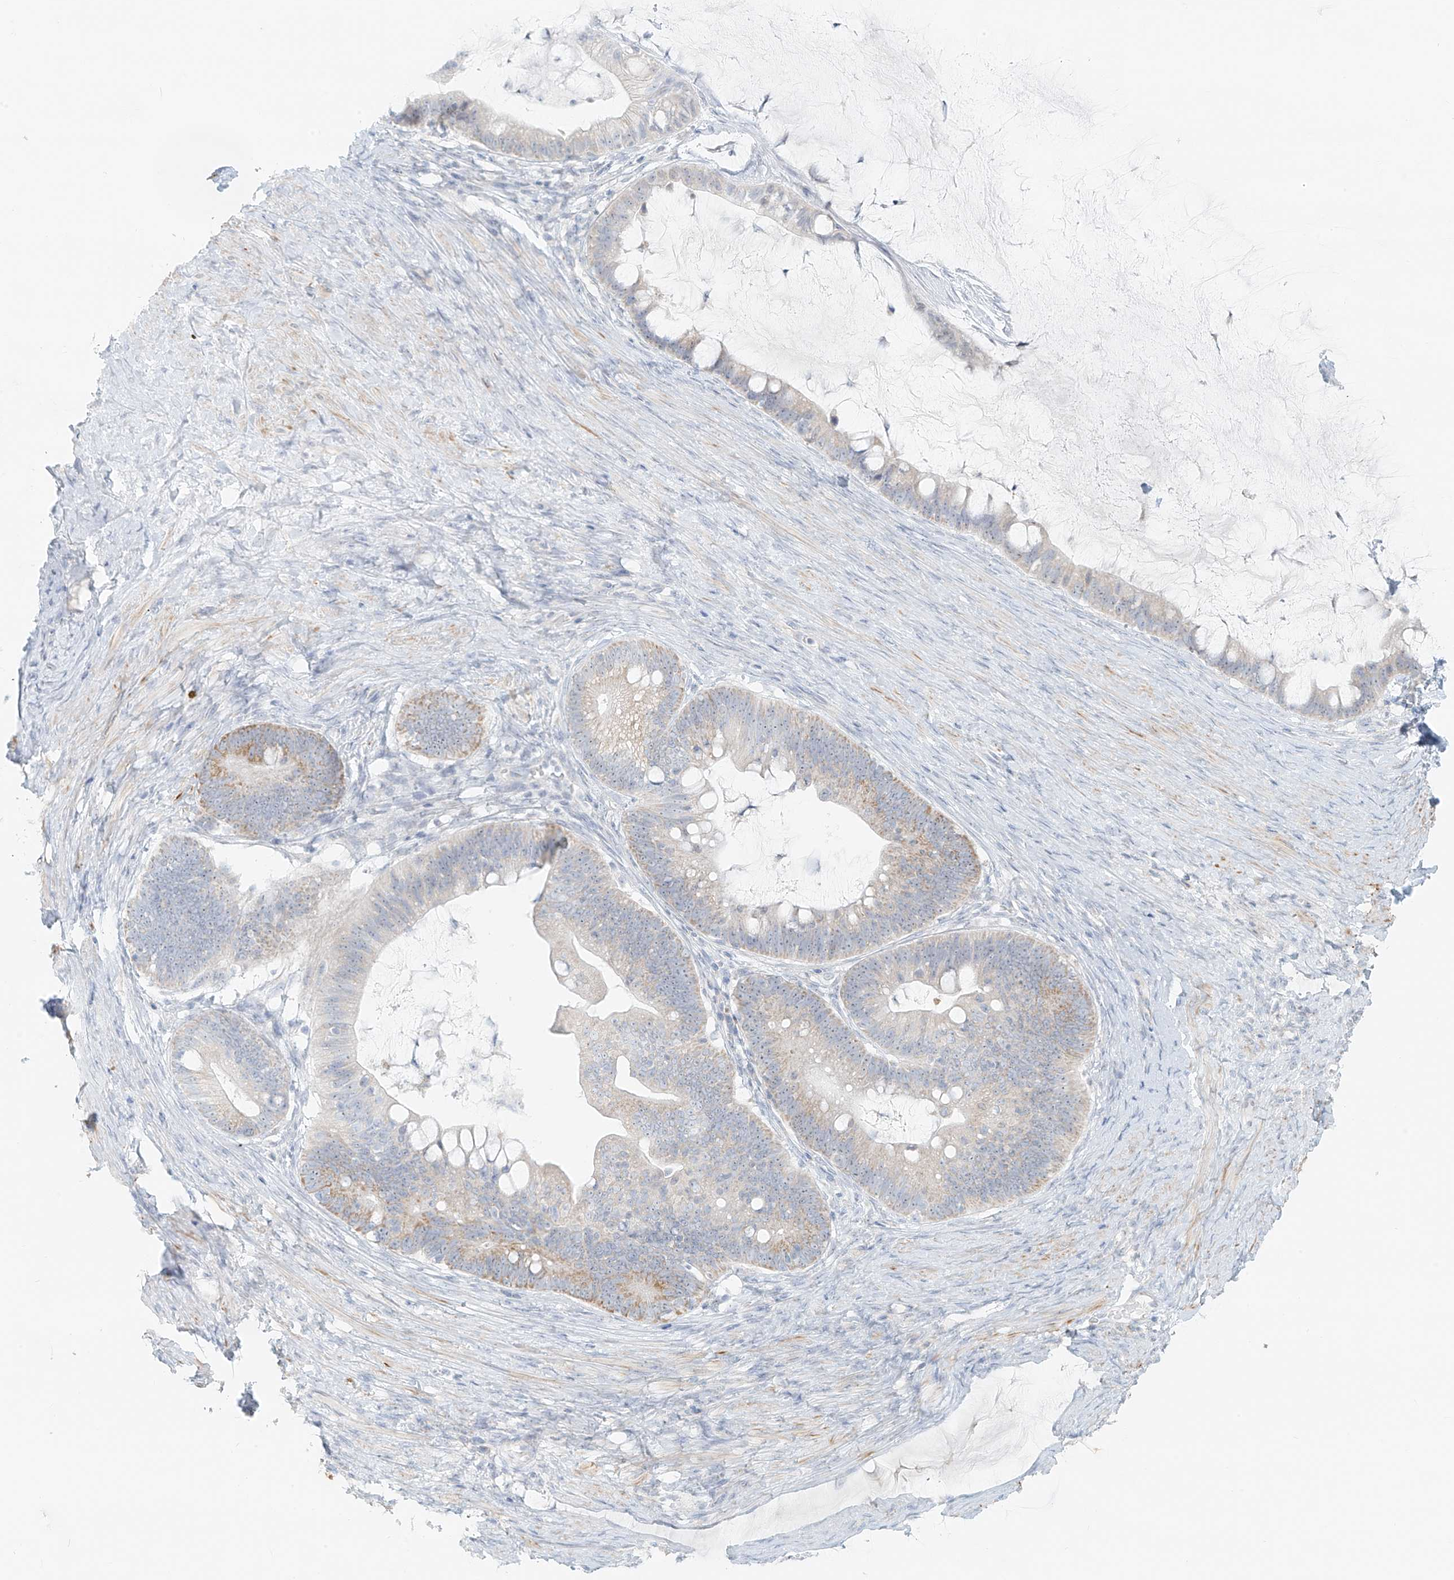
{"staining": {"intensity": "weak", "quantity": "<25%", "location": "cytoplasmic/membranous"}, "tissue": "ovarian cancer", "cell_type": "Tumor cells", "image_type": "cancer", "snomed": [{"axis": "morphology", "description": "Cystadenocarcinoma, mucinous, NOS"}, {"axis": "topography", "description": "Ovary"}], "caption": "There is no significant staining in tumor cells of ovarian cancer (mucinous cystadenocarcinoma).", "gene": "UST", "patient": {"sex": "female", "age": 61}}